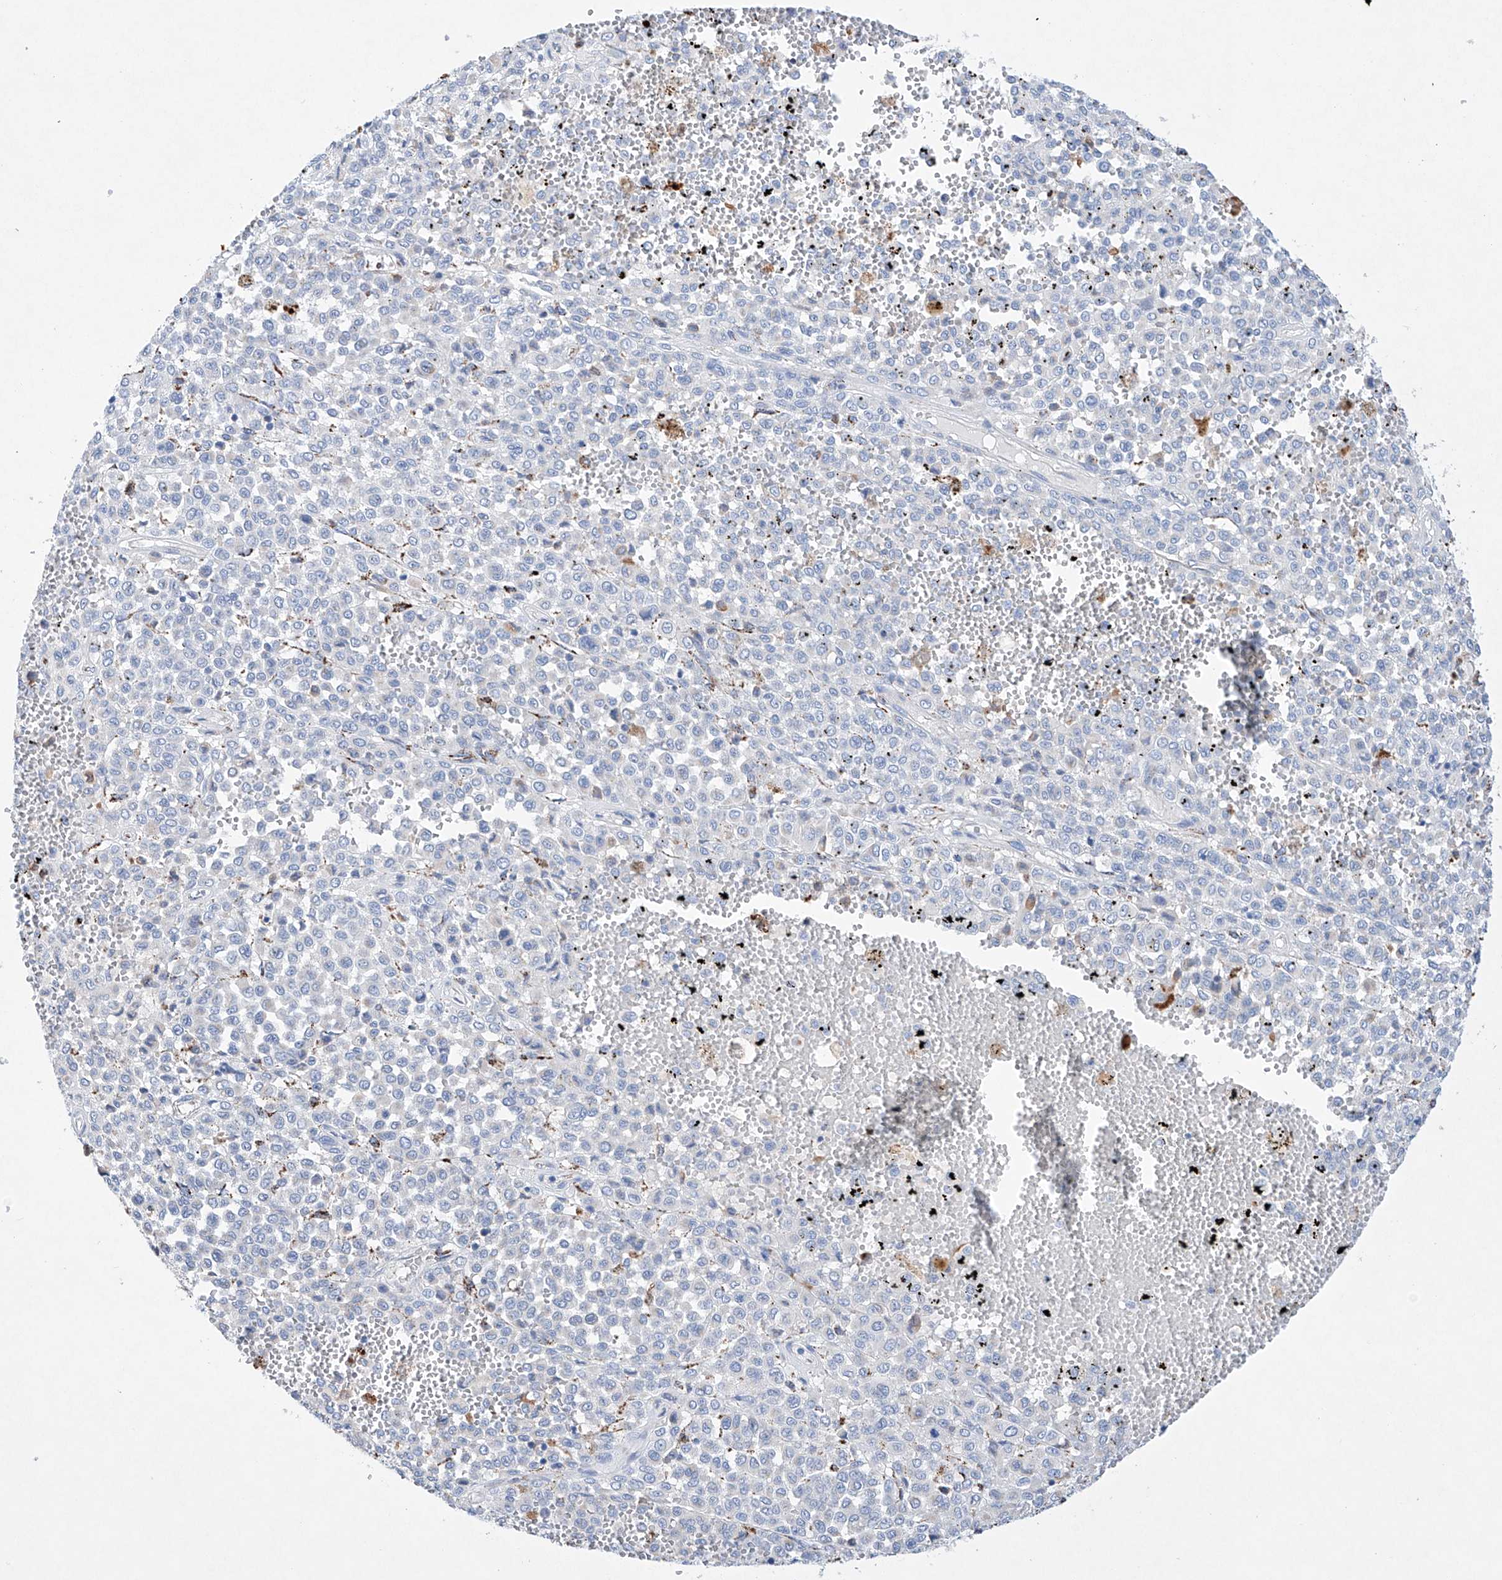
{"staining": {"intensity": "negative", "quantity": "none", "location": "none"}, "tissue": "melanoma", "cell_type": "Tumor cells", "image_type": "cancer", "snomed": [{"axis": "morphology", "description": "Malignant melanoma, Metastatic site"}, {"axis": "topography", "description": "Pancreas"}], "caption": "Photomicrograph shows no significant protein staining in tumor cells of malignant melanoma (metastatic site).", "gene": "NRROS", "patient": {"sex": "female", "age": 30}}